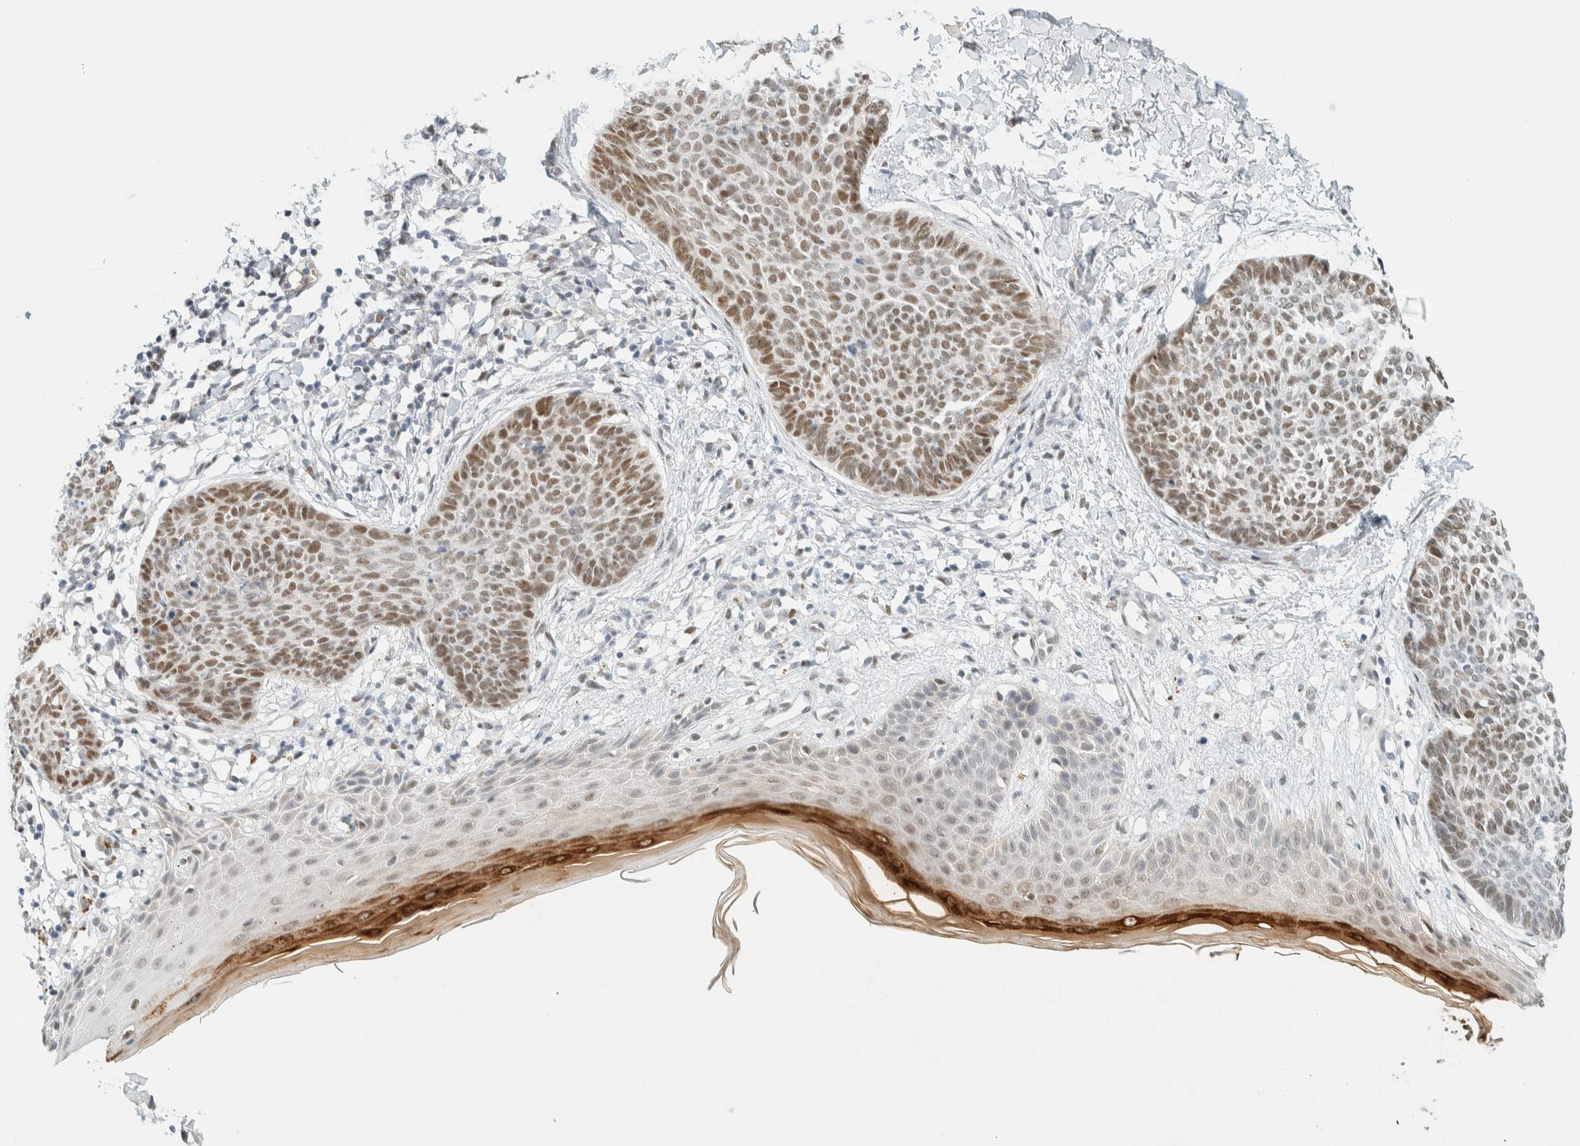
{"staining": {"intensity": "moderate", "quantity": ">75%", "location": "nuclear"}, "tissue": "skin cancer", "cell_type": "Tumor cells", "image_type": "cancer", "snomed": [{"axis": "morphology", "description": "Normal tissue, NOS"}, {"axis": "morphology", "description": "Basal cell carcinoma"}, {"axis": "topography", "description": "Skin"}], "caption": "The histopathology image displays staining of skin basal cell carcinoma, revealing moderate nuclear protein positivity (brown color) within tumor cells. (DAB (3,3'-diaminobenzidine) IHC with brightfield microscopy, high magnification).", "gene": "ZNF683", "patient": {"sex": "male", "age": 50}}